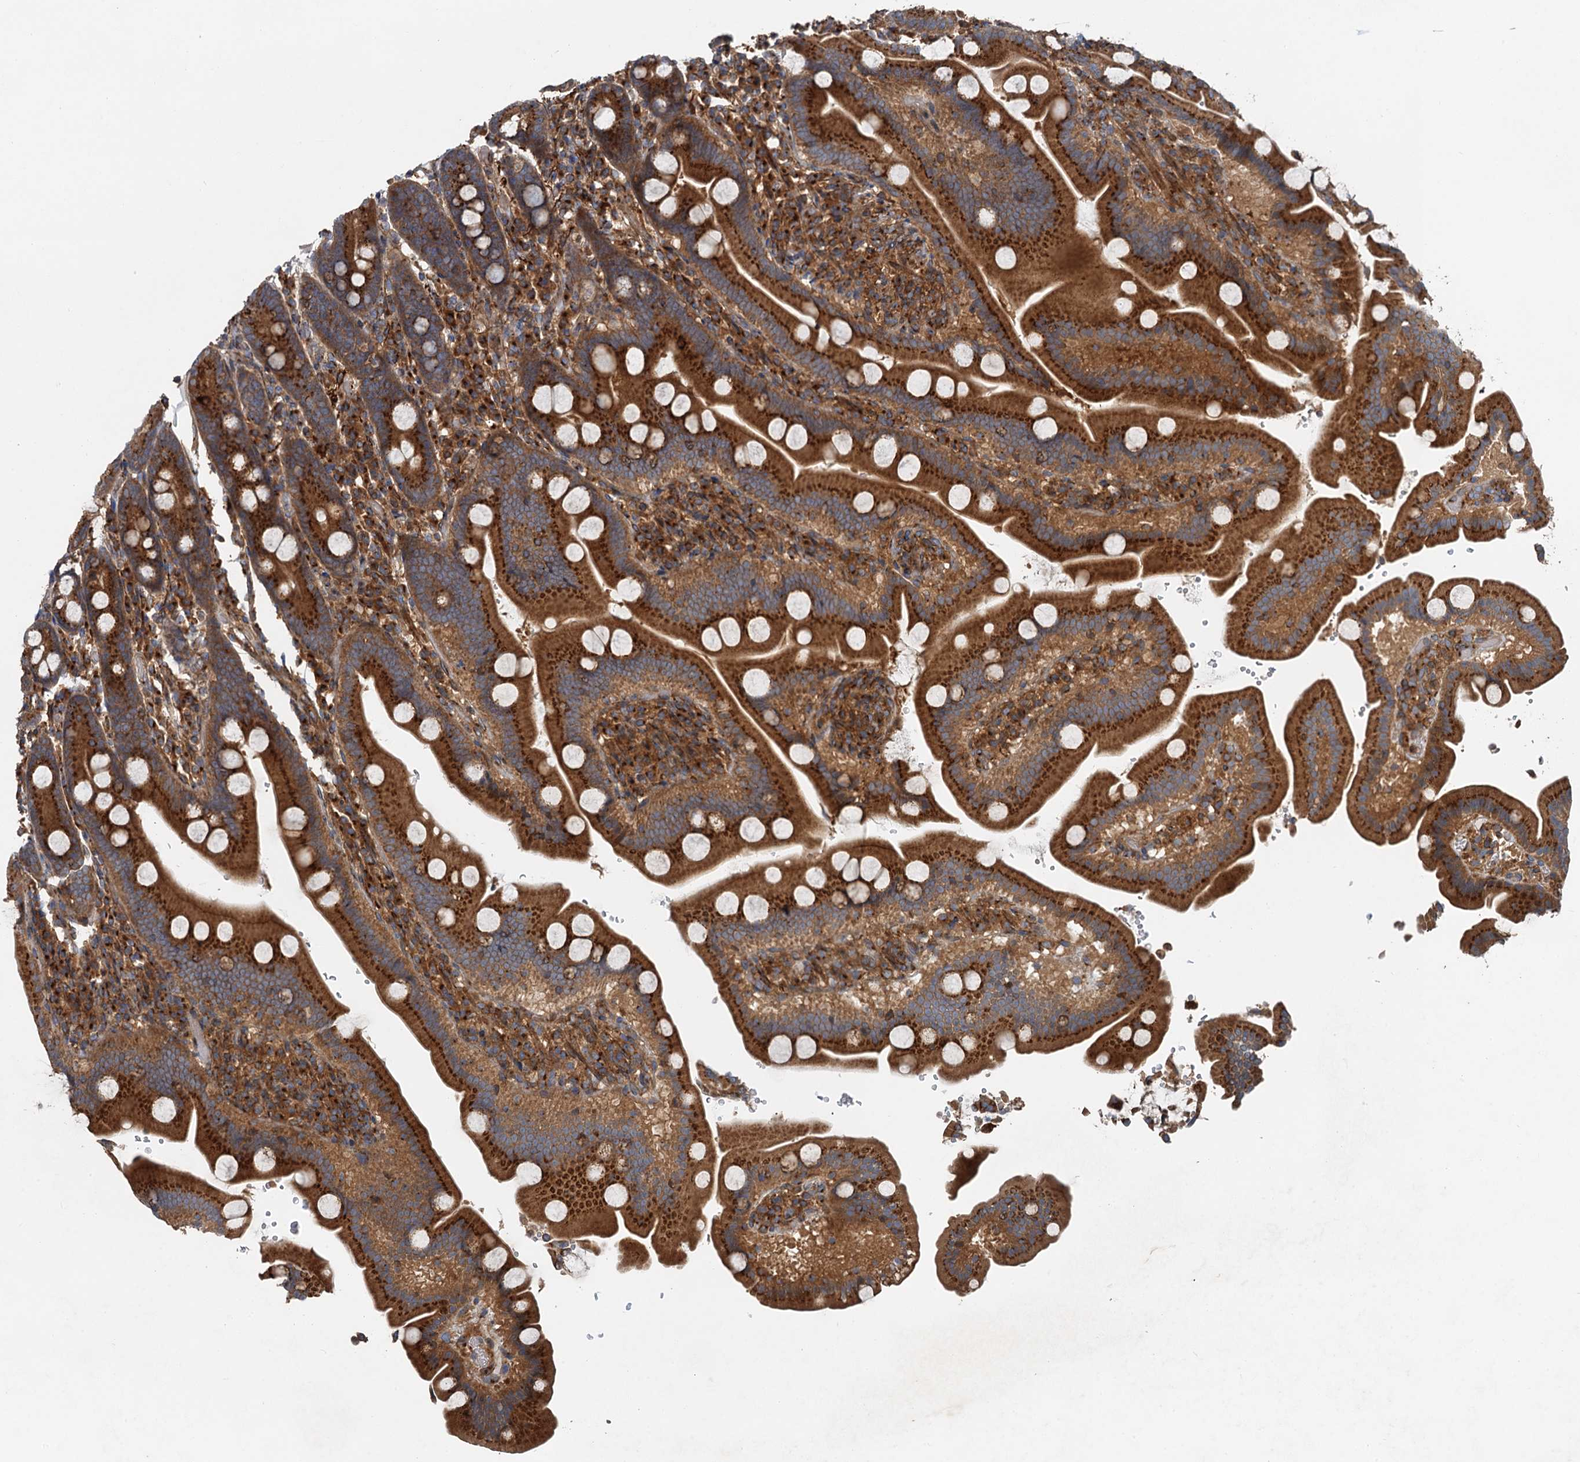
{"staining": {"intensity": "strong", "quantity": ">75%", "location": "cytoplasmic/membranous"}, "tissue": "duodenum", "cell_type": "Glandular cells", "image_type": "normal", "snomed": [{"axis": "morphology", "description": "Normal tissue, NOS"}, {"axis": "topography", "description": "Duodenum"}], "caption": "A high-resolution histopathology image shows immunohistochemistry staining of unremarkable duodenum, which exhibits strong cytoplasmic/membranous expression in approximately >75% of glandular cells. Using DAB (3,3'-diaminobenzidine) (brown) and hematoxylin (blue) stains, captured at high magnification using brightfield microscopy.", "gene": "ANKRD26", "patient": {"sex": "male", "age": 55}}